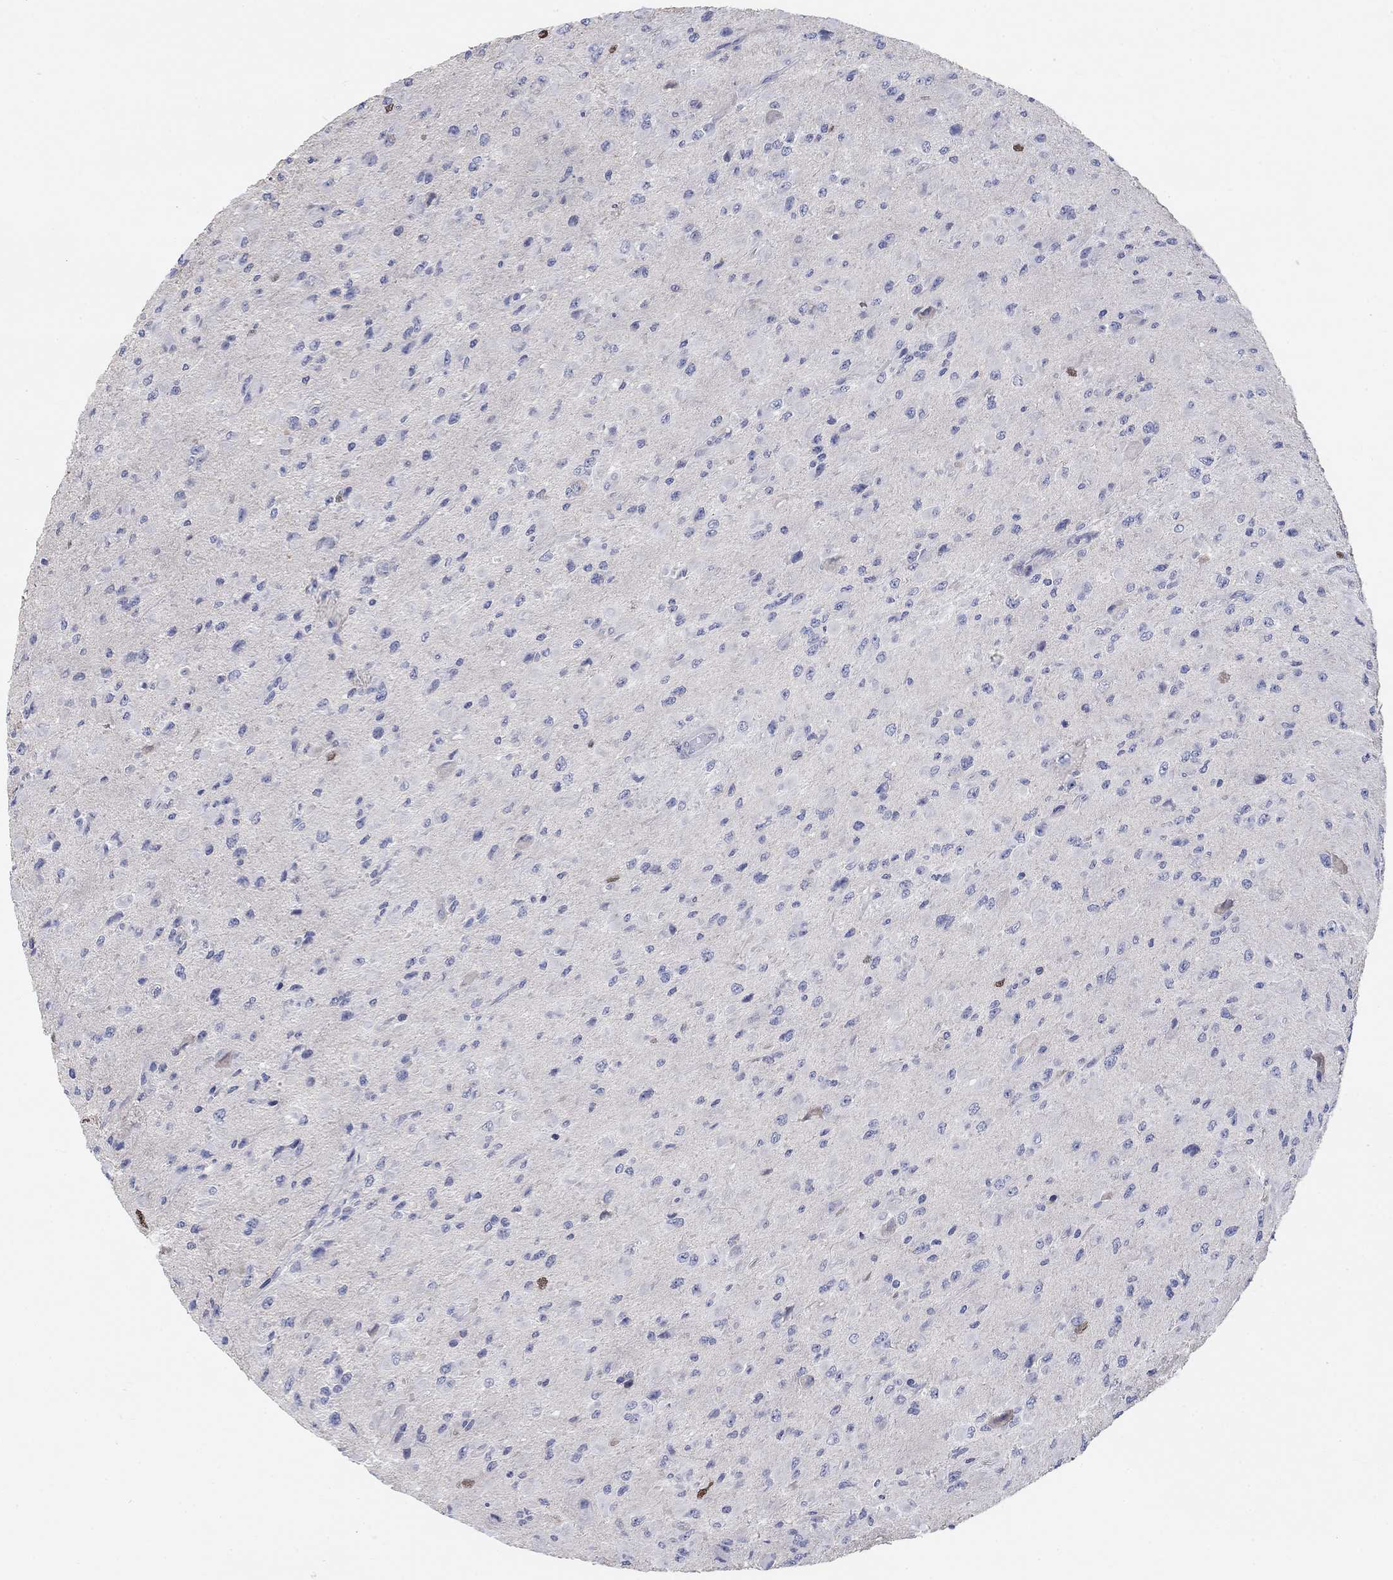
{"staining": {"intensity": "negative", "quantity": "none", "location": "none"}, "tissue": "glioma", "cell_type": "Tumor cells", "image_type": "cancer", "snomed": [{"axis": "morphology", "description": "Glioma, malignant, High grade"}, {"axis": "topography", "description": "Cerebral cortex"}], "caption": "A high-resolution photomicrograph shows immunohistochemistry (IHC) staining of glioma, which shows no significant expression in tumor cells.", "gene": "PRC1", "patient": {"sex": "male", "age": 35}}